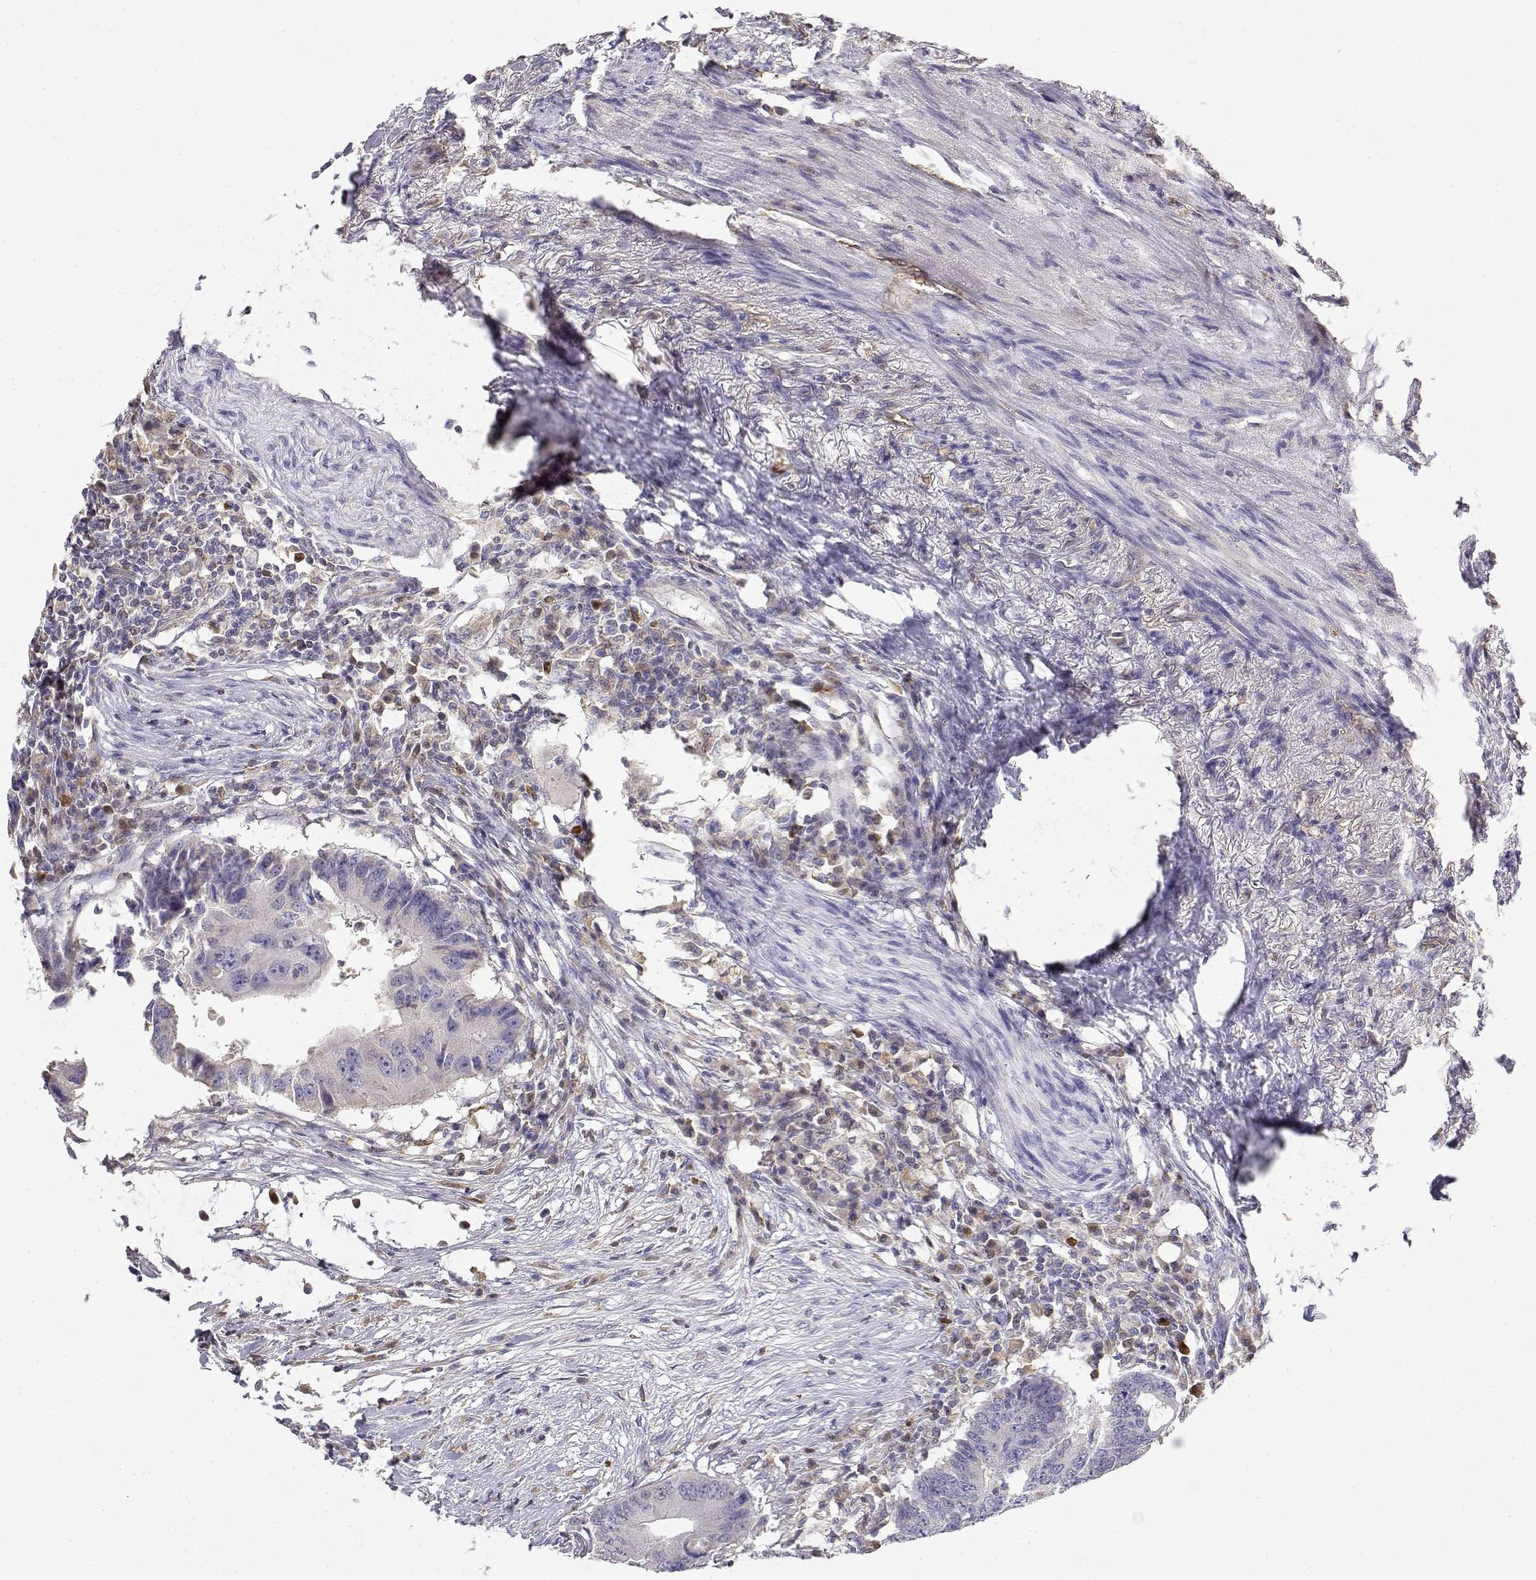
{"staining": {"intensity": "negative", "quantity": "none", "location": "none"}, "tissue": "colorectal cancer", "cell_type": "Tumor cells", "image_type": "cancer", "snomed": [{"axis": "morphology", "description": "Adenocarcinoma, NOS"}, {"axis": "topography", "description": "Colon"}], "caption": "Tumor cells are negative for brown protein staining in colorectal cancer (adenocarcinoma).", "gene": "ADA", "patient": {"sex": "male", "age": 71}}